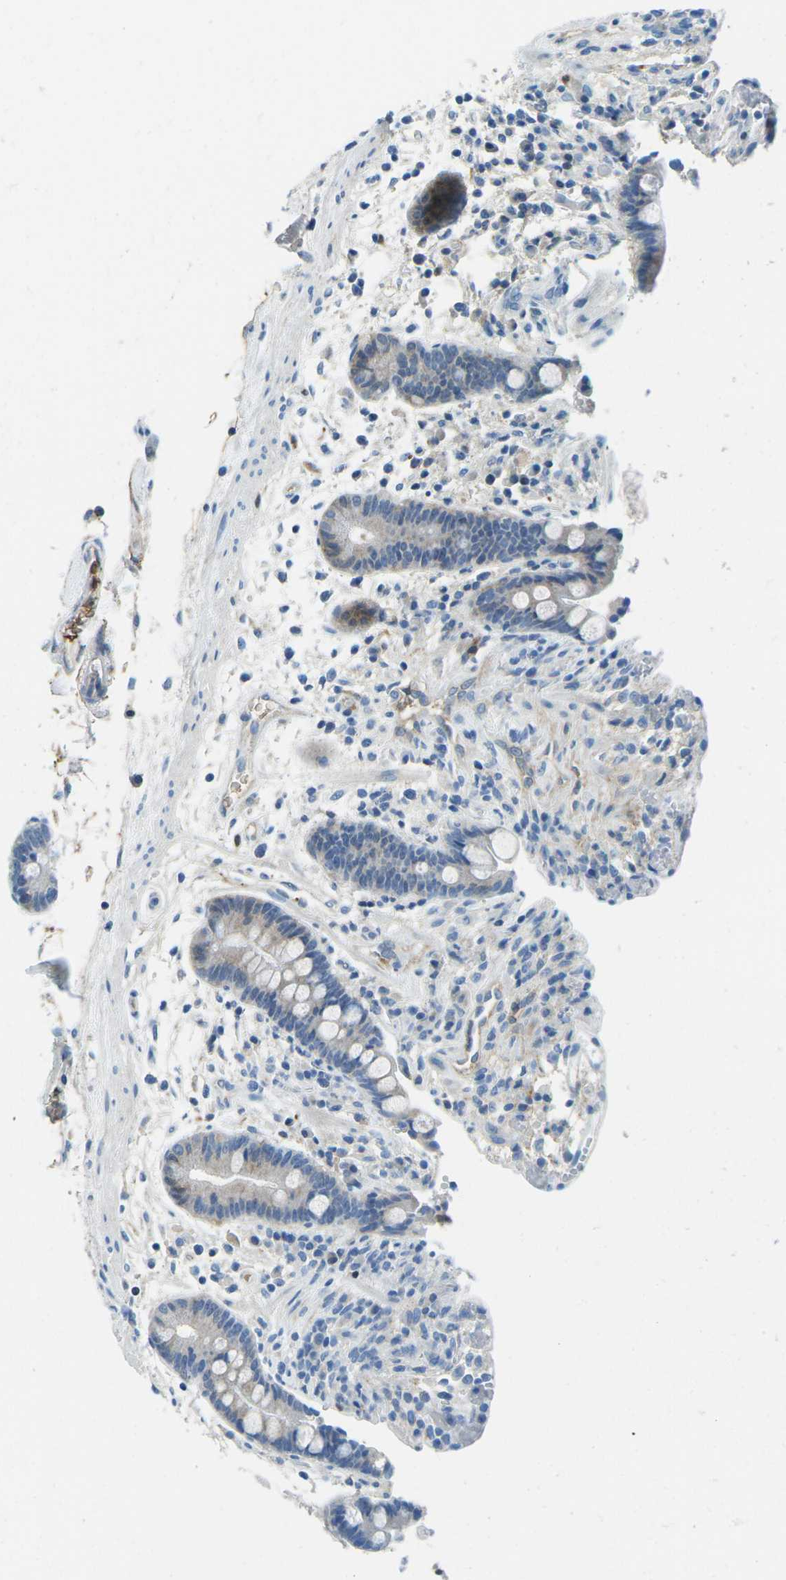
{"staining": {"intensity": "negative", "quantity": "none", "location": "none"}, "tissue": "colon", "cell_type": "Endothelial cells", "image_type": "normal", "snomed": [{"axis": "morphology", "description": "Normal tissue, NOS"}, {"axis": "topography", "description": "Colon"}], "caption": "Human colon stained for a protein using immunohistochemistry (IHC) shows no staining in endothelial cells.", "gene": "CFB", "patient": {"sex": "male", "age": 73}}